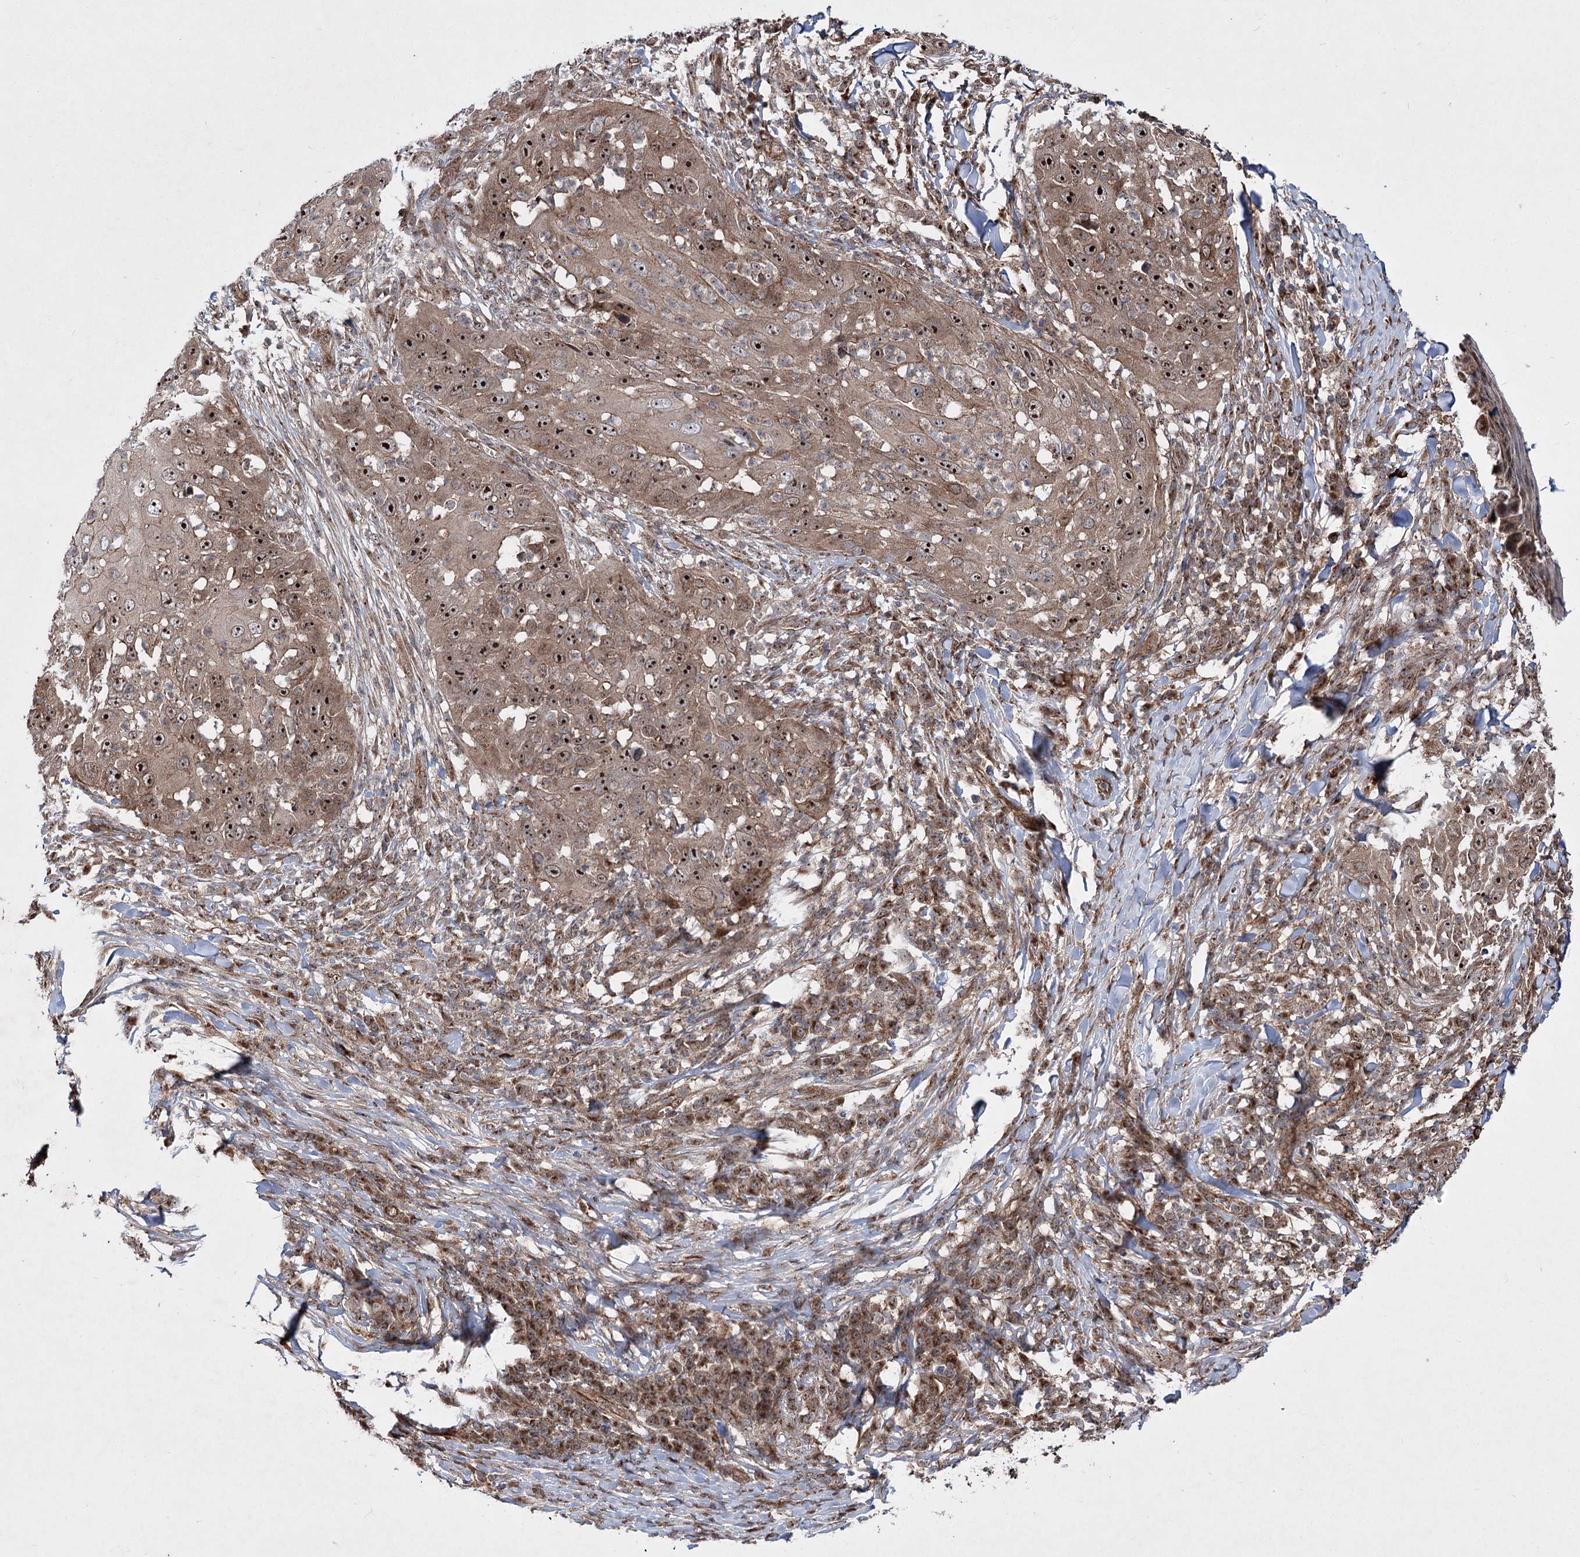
{"staining": {"intensity": "strong", "quantity": ">75%", "location": "cytoplasmic/membranous,nuclear"}, "tissue": "skin cancer", "cell_type": "Tumor cells", "image_type": "cancer", "snomed": [{"axis": "morphology", "description": "Squamous cell carcinoma, NOS"}, {"axis": "topography", "description": "Skin"}], "caption": "Skin cancer (squamous cell carcinoma) stained for a protein demonstrates strong cytoplasmic/membranous and nuclear positivity in tumor cells. The protein of interest is stained brown, and the nuclei are stained in blue (DAB (3,3'-diaminobenzidine) IHC with brightfield microscopy, high magnification).", "gene": "SERINC5", "patient": {"sex": "female", "age": 44}}